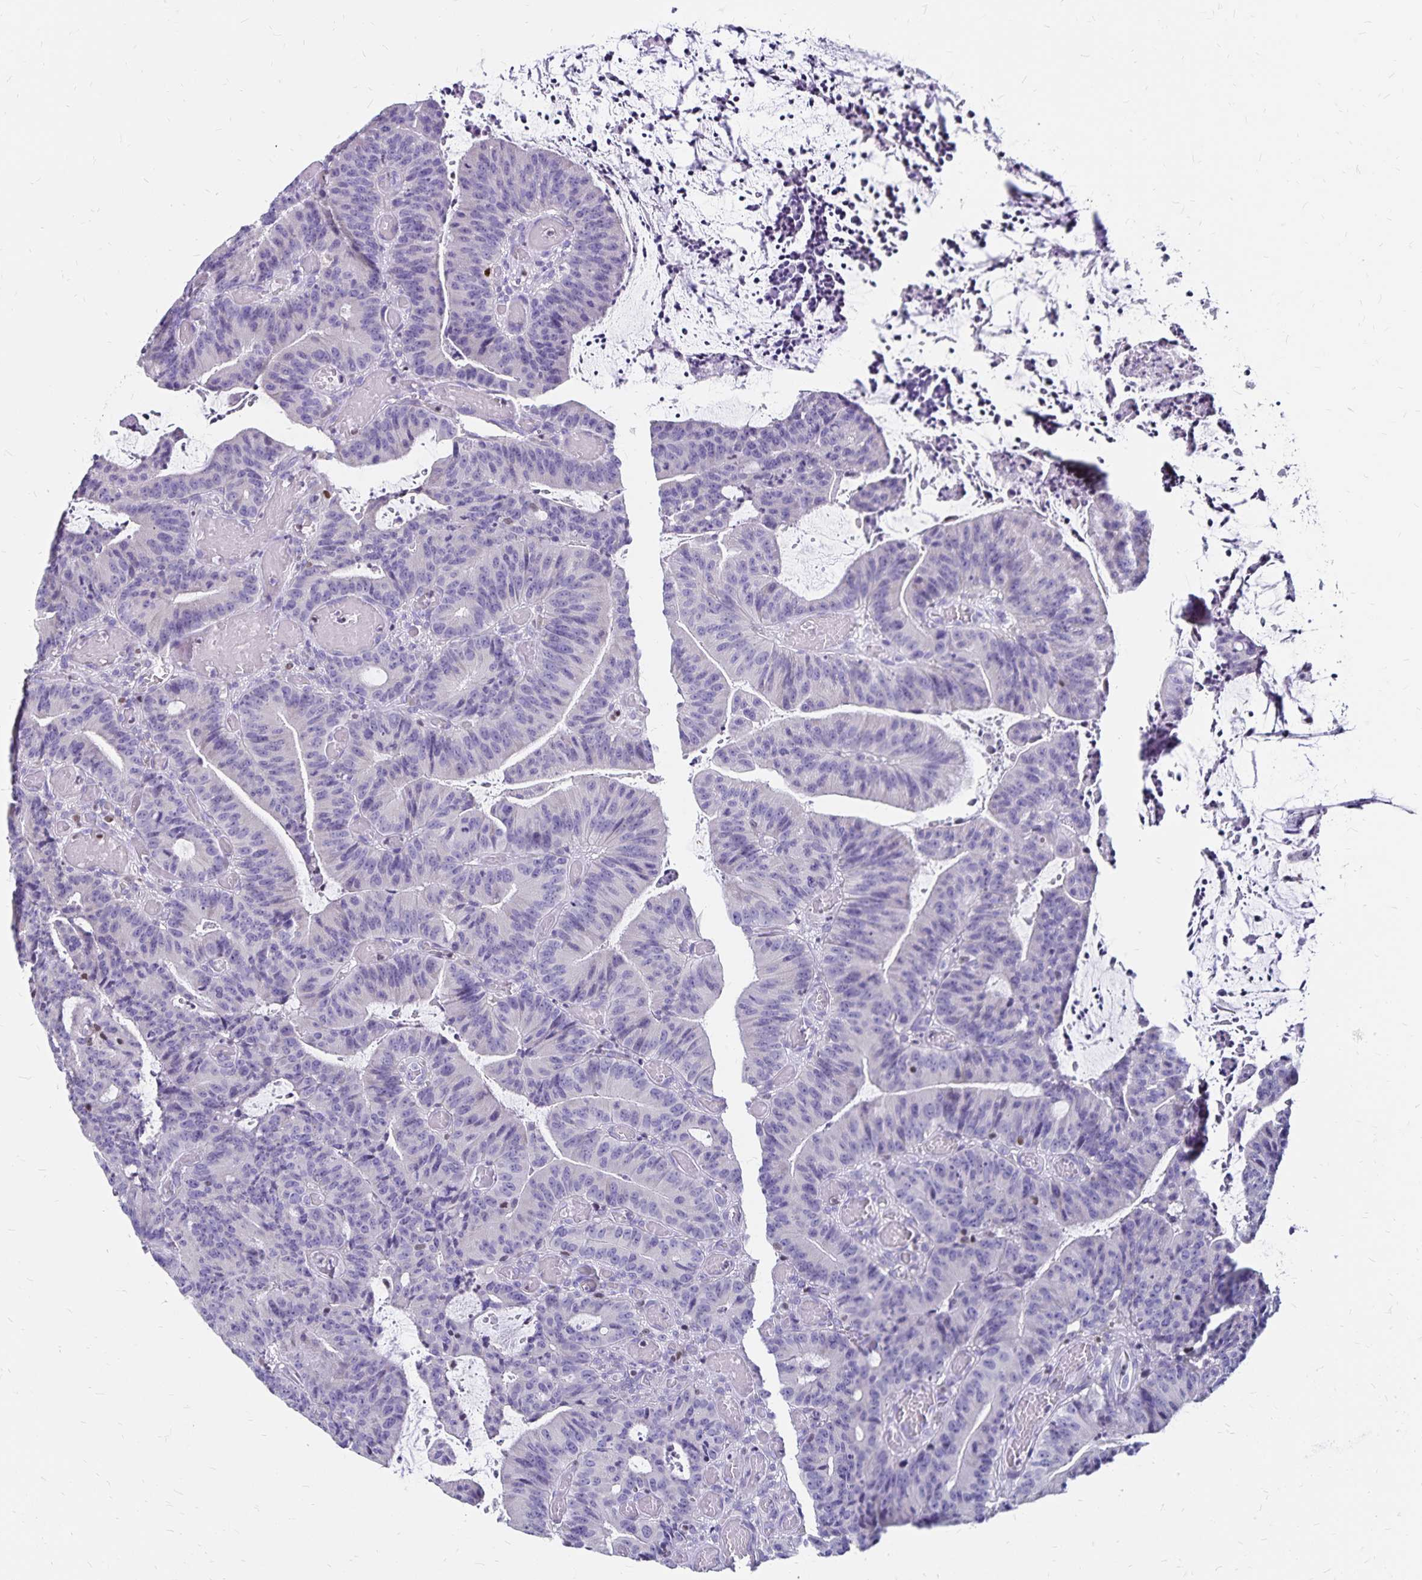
{"staining": {"intensity": "negative", "quantity": "none", "location": "none"}, "tissue": "colorectal cancer", "cell_type": "Tumor cells", "image_type": "cancer", "snomed": [{"axis": "morphology", "description": "Adenocarcinoma, NOS"}, {"axis": "topography", "description": "Colon"}], "caption": "DAB (3,3'-diaminobenzidine) immunohistochemical staining of human colorectal cancer demonstrates no significant positivity in tumor cells.", "gene": "IKZF1", "patient": {"sex": "female", "age": 78}}